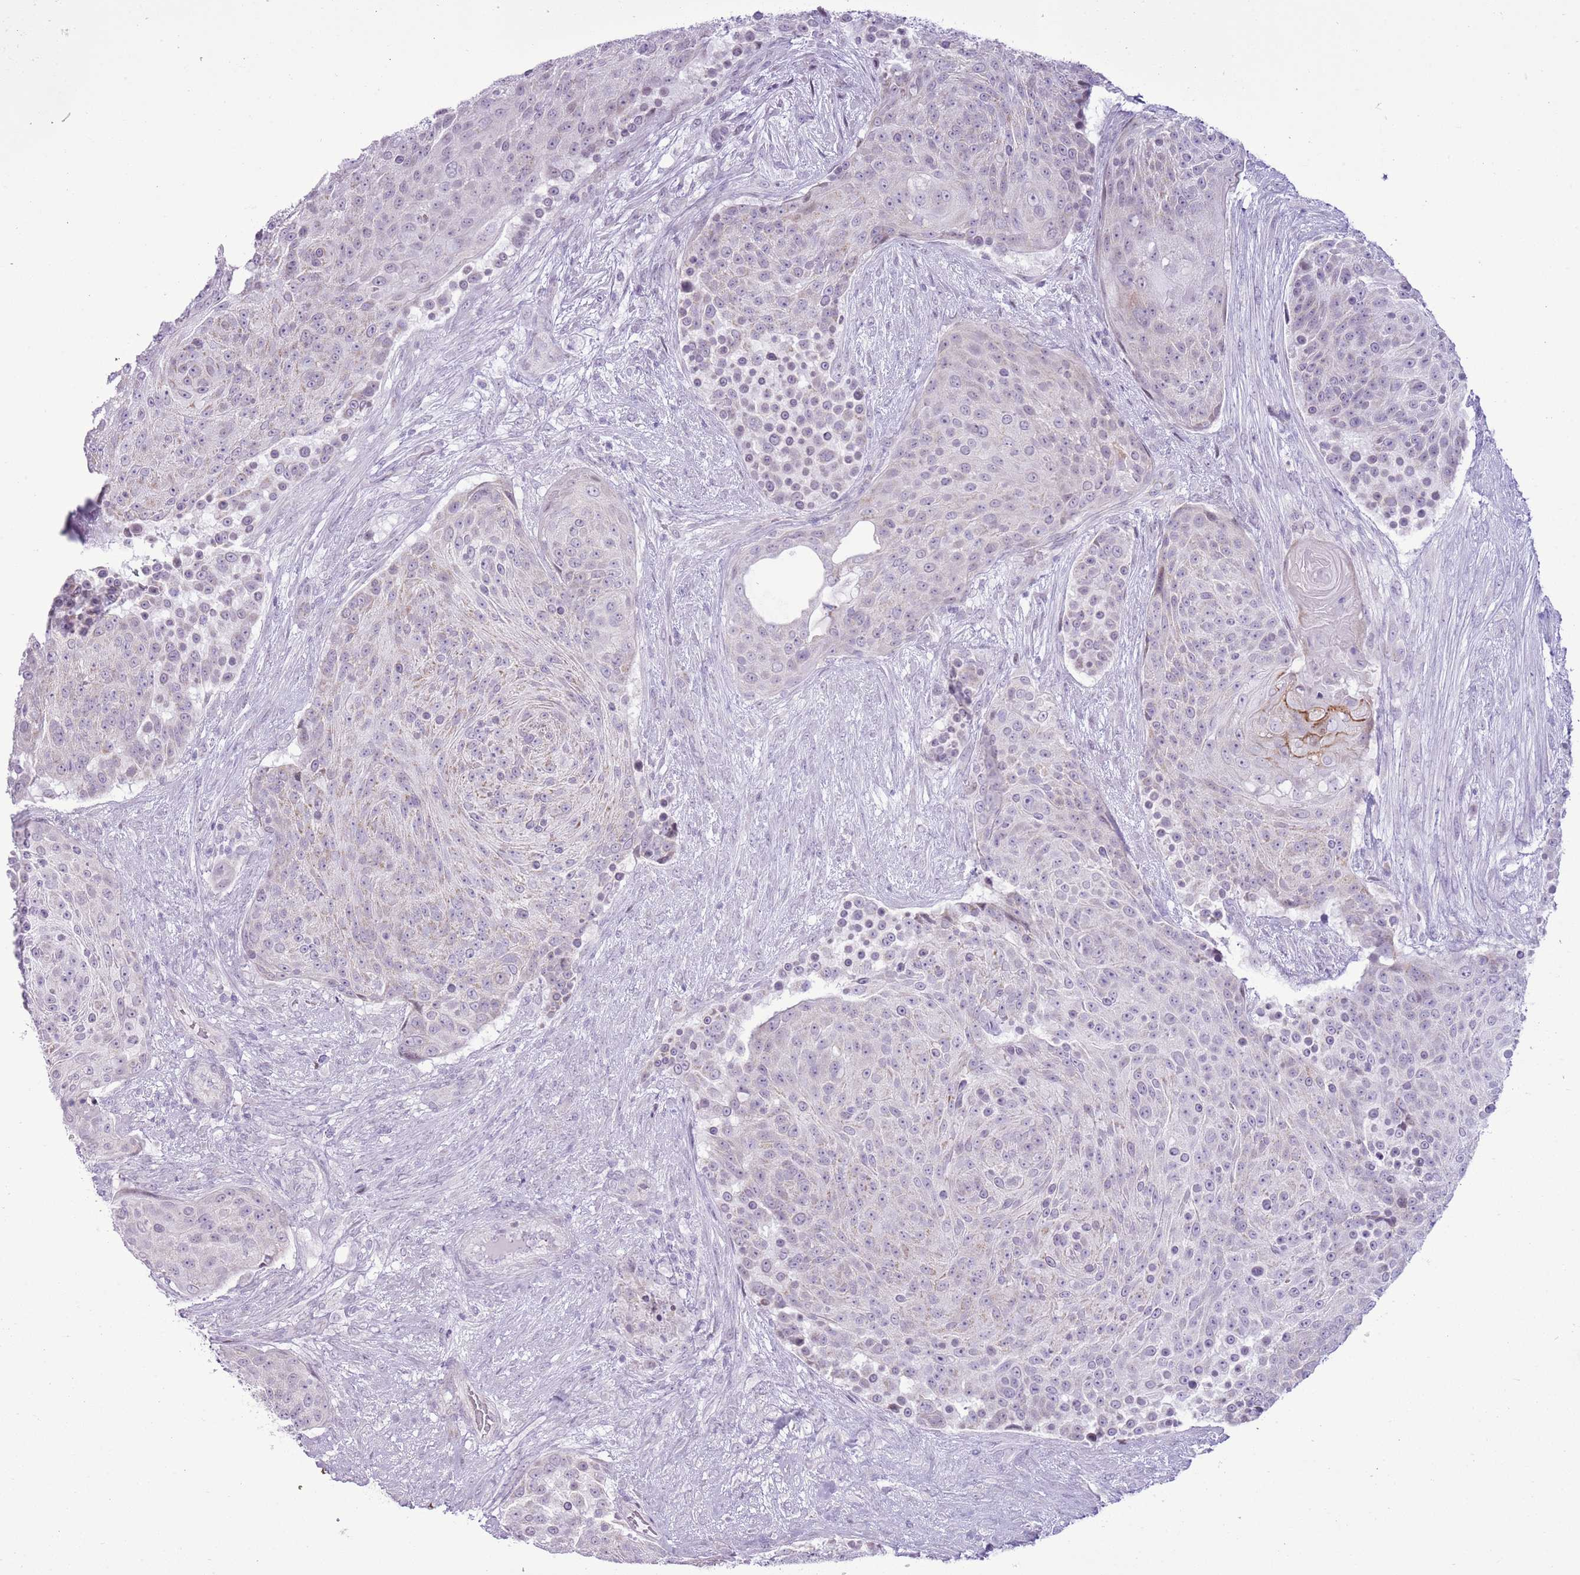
{"staining": {"intensity": "negative", "quantity": "none", "location": "none"}, "tissue": "urothelial cancer", "cell_type": "Tumor cells", "image_type": "cancer", "snomed": [{"axis": "morphology", "description": "Urothelial carcinoma, High grade"}, {"axis": "topography", "description": "Urinary bladder"}], "caption": "High magnification brightfield microscopy of urothelial cancer stained with DAB (3,3'-diaminobenzidine) (brown) and counterstained with hematoxylin (blue): tumor cells show no significant positivity. Nuclei are stained in blue.", "gene": "RPL3L", "patient": {"sex": "female", "age": 63}}